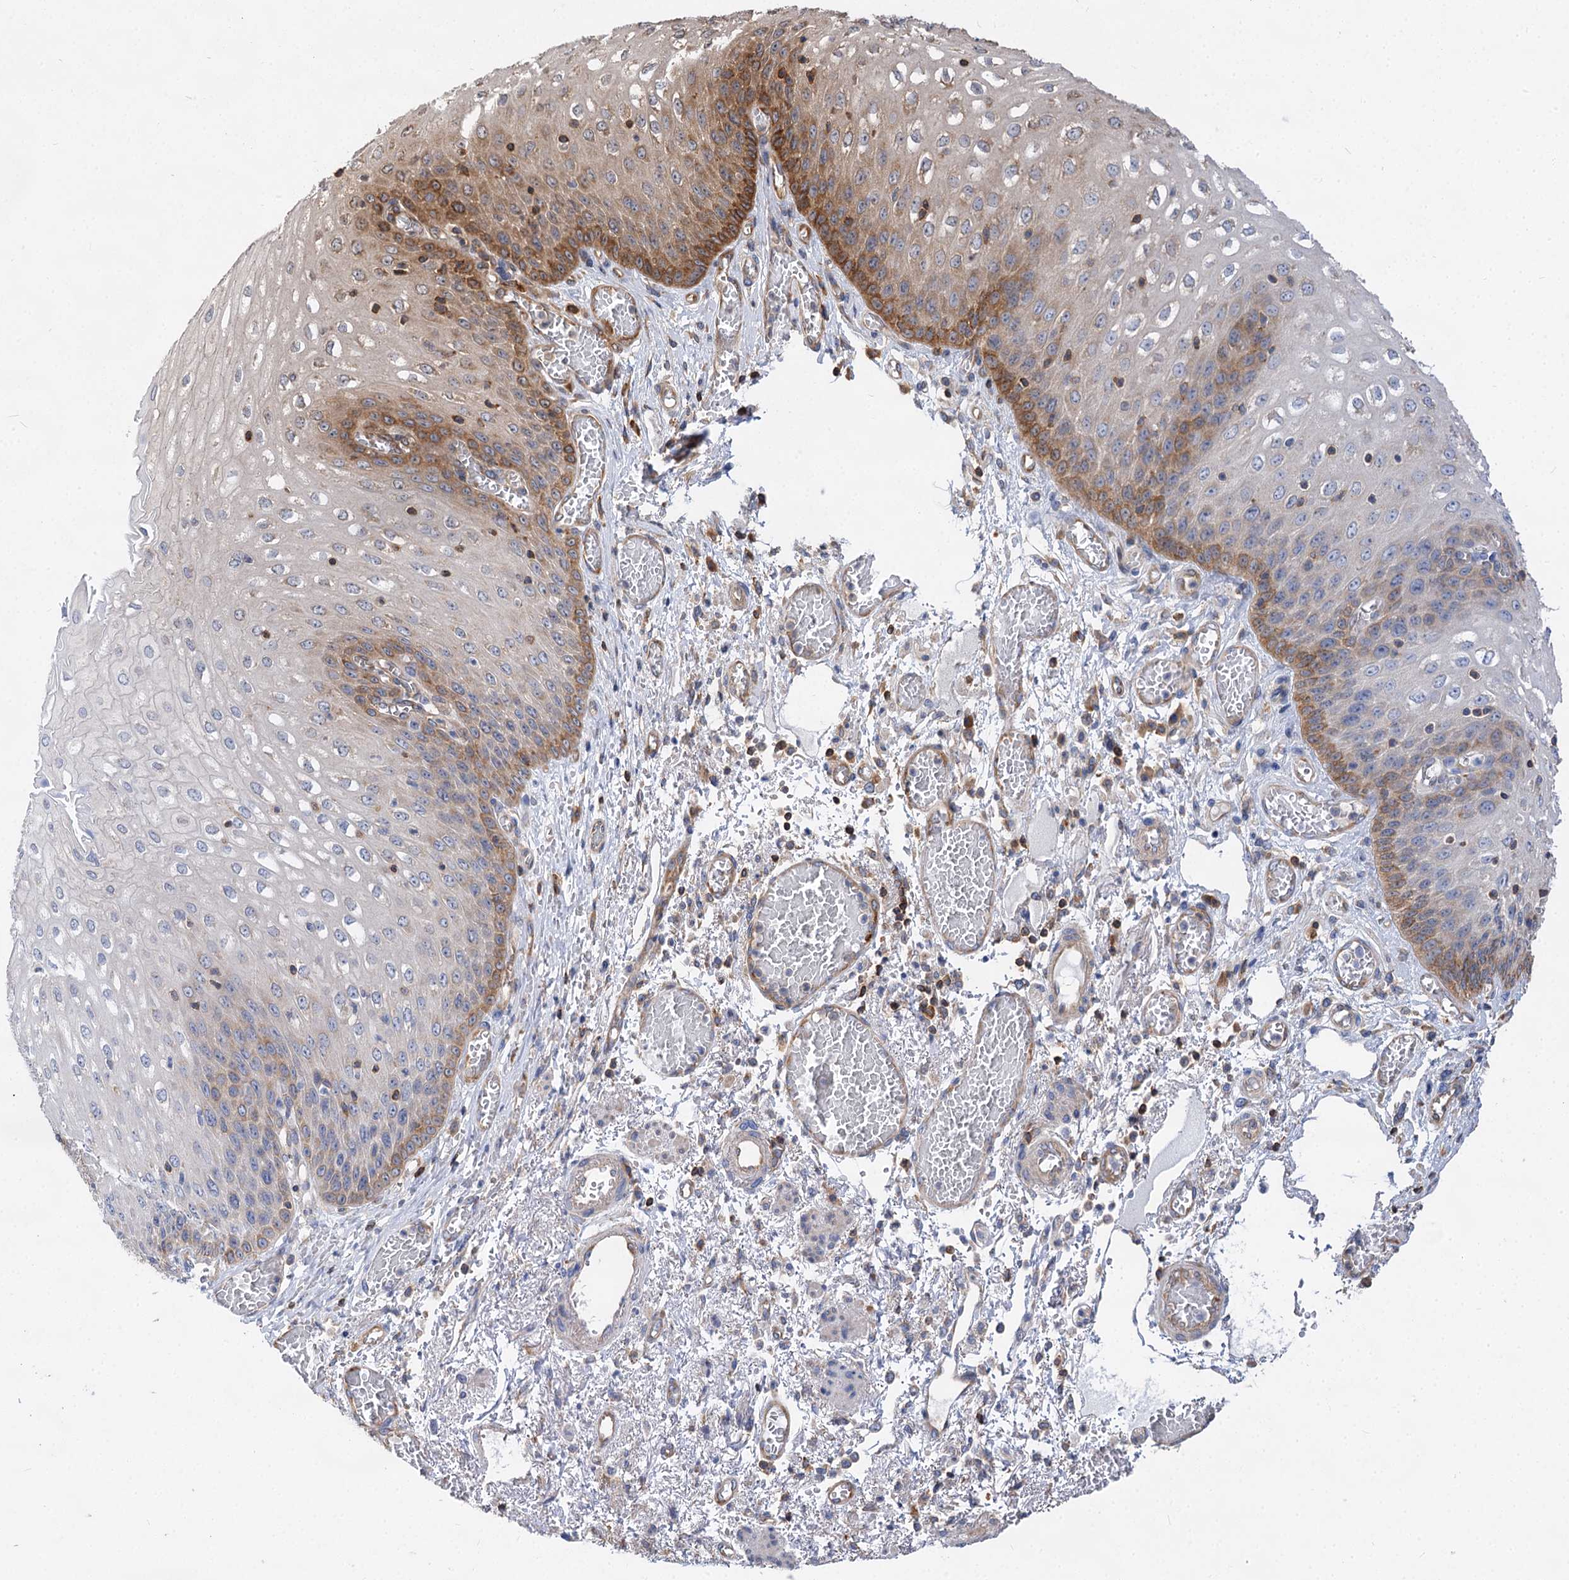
{"staining": {"intensity": "strong", "quantity": "25%-75%", "location": "cytoplasmic/membranous"}, "tissue": "esophagus", "cell_type": "Squamous epithelial cells", "image_type": "normal", "snomed": [{"axis": "morphology", "description": "Normal tissue, NOS"}, {"axis": "topography", "description": "Esophagus"}], "caption": "Esophagus stained with IHC displays strong cytoplasmic/membranous positivity in approximately 25%-75% of squamous epithelial cells. Nuclei are stained in blue.", "gene": "PACS1", "patient": {"sex": "male", "age": 81}}